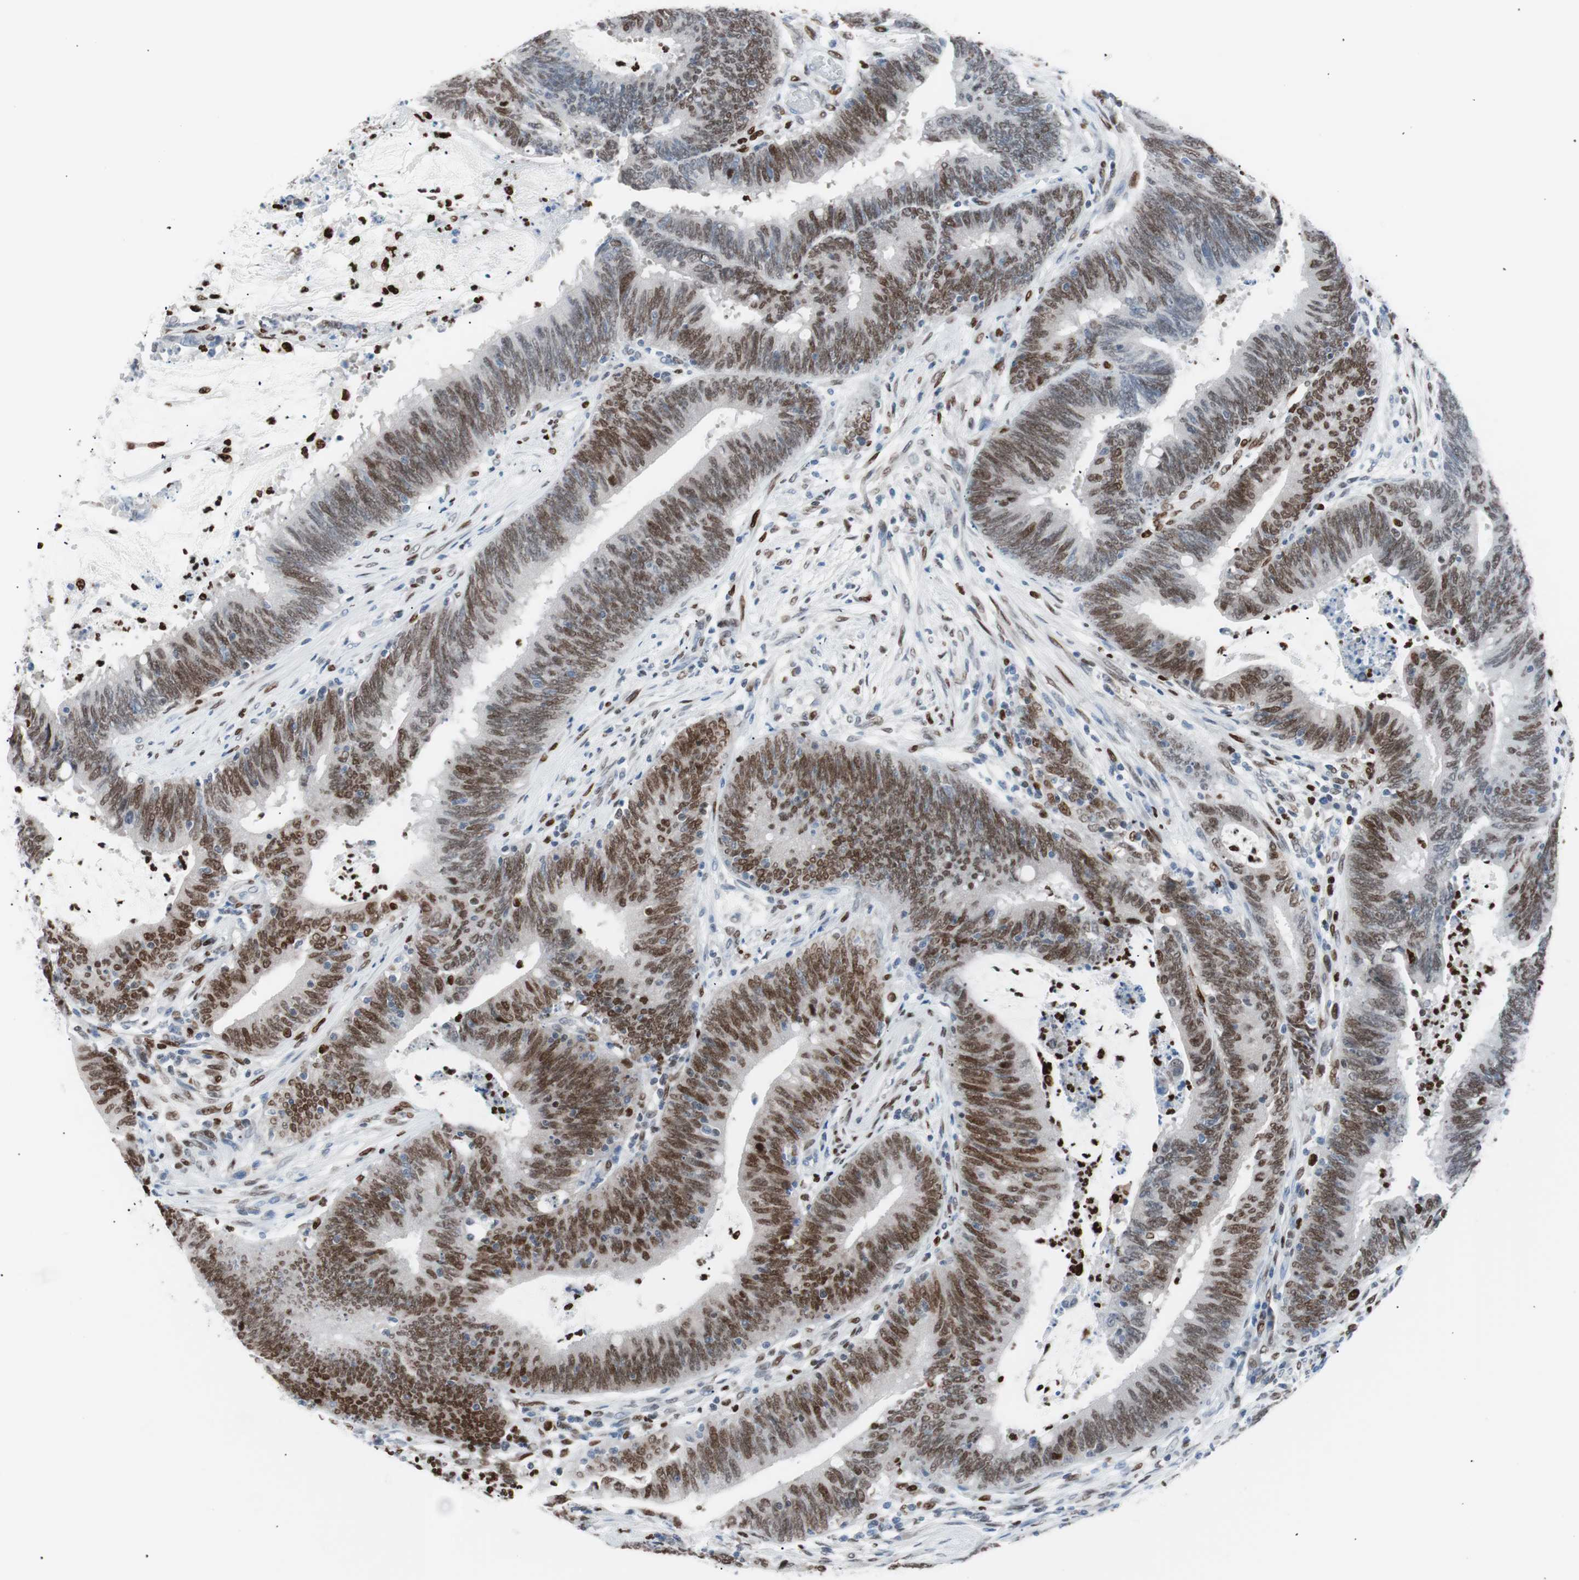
{"staining": {"intensity": "moderate", "quantity": ">75%", "location": "nuclear"}, "tissue": "colorectal cancer", "cell_type": "Tumor cells", "image_type": "cancer", "snomed": [{"axis": "morphology", "description": "Adenocarcinoma, NOS"}, {"axis": "topography", "description": "Rectum"}], "caption": "Tumor cells display medium levels of moderate nuclear positivity in about >75% of cells in human colorectal cancer.", "gene": "CEBPB", "patient": {"sex": "female", "age": 66}}